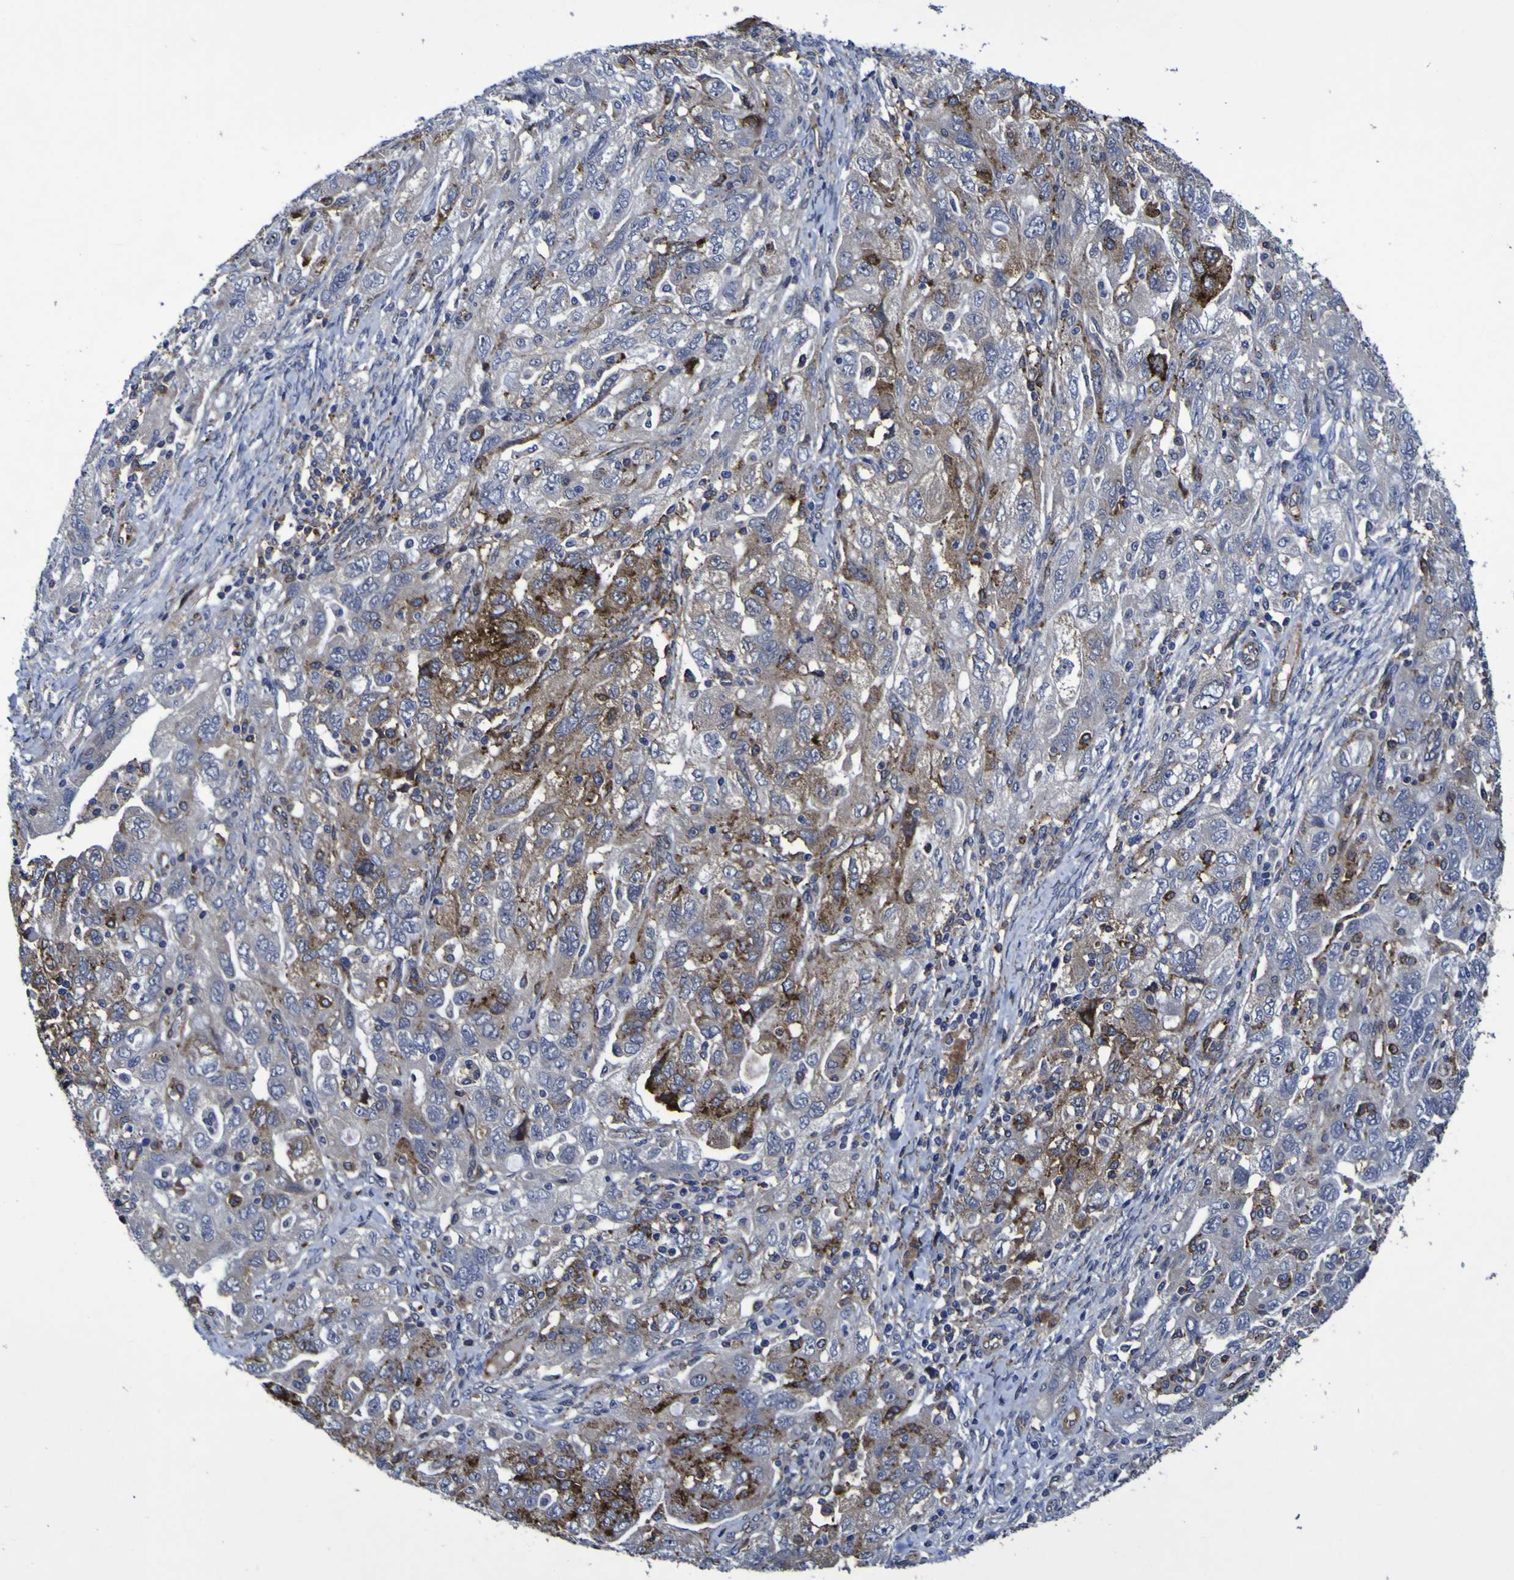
{"staining": {"intensity": "strong", "quantity": "25%-75%", "location": "cytoplasmic/membranous"}, "tissue": "ovarian cancer", "cell_type": "Tumor cells", "image_type": "cancer", "snomed": [{"axis": "morphology", "description": "Carcinoma, NOS"}, {"axis": "morphology", "description": "Cystadenocarcinoma, serous, NOS"}, {"axis": "topography", "description": "Ovary"}], "caption": "Ovarian cancer (carcinoma) tissue exhibits strong cytoplasmic/membranous staining in approximately 25%-75% of tumor cells", "gene": "MGLL", "patient": {"sex": "female", "age": 69}}